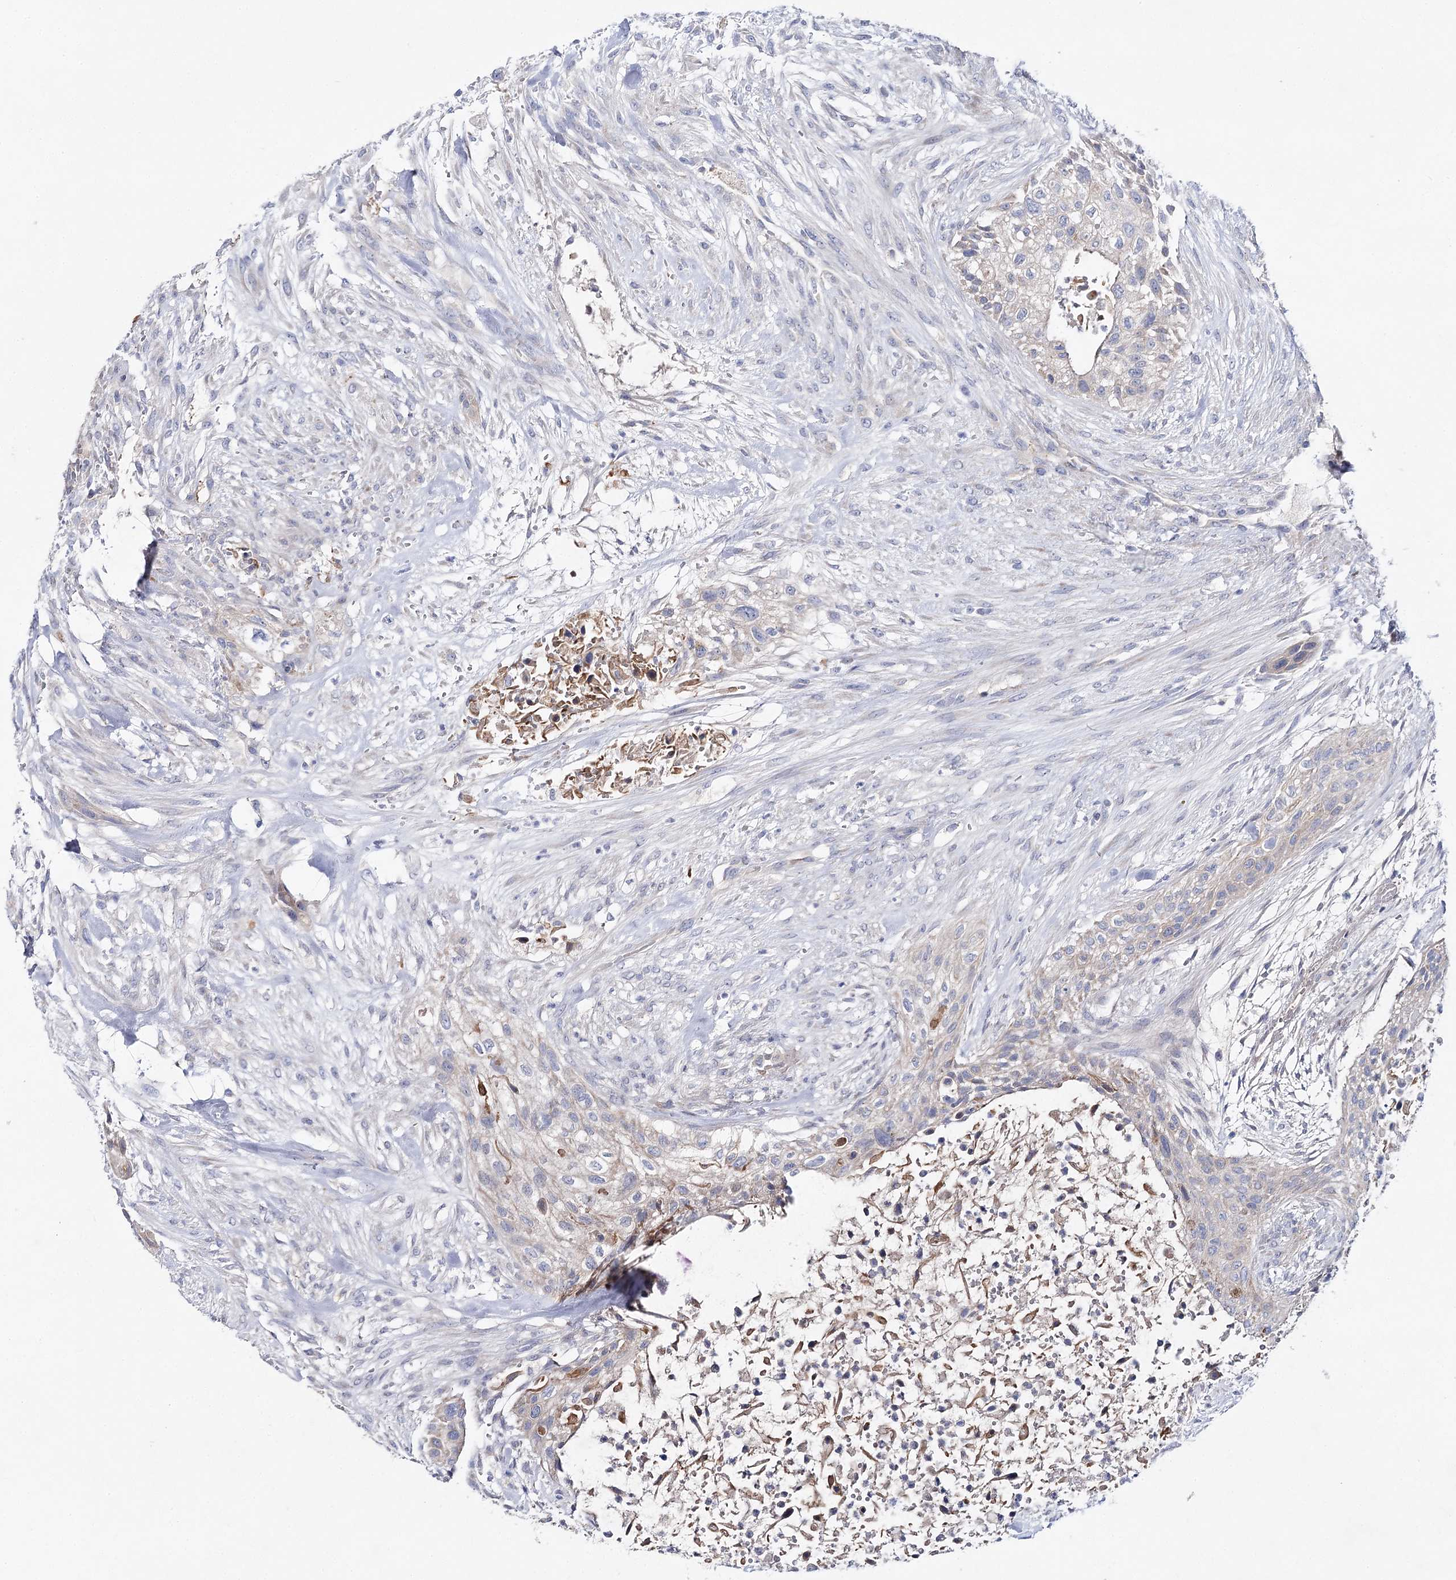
{"staining": {"intensity": "negative", "quantity": "none", "location": "none"}, "tissue": "urothelial cancer", "cell_type": "Tumor cells", "image_type": "cancer", "snomed": [{"axis": "morphology", "description": "Urothelial carcinoma, High grade"}, {"axis": "topography", "description": "Urinary bladder"}], "caption": "Image shows no protein staining in tumor cells of urothelial cancer tissue.", "gene": "LRRC14B", "patient": {"sex": "male", "age": 35}}